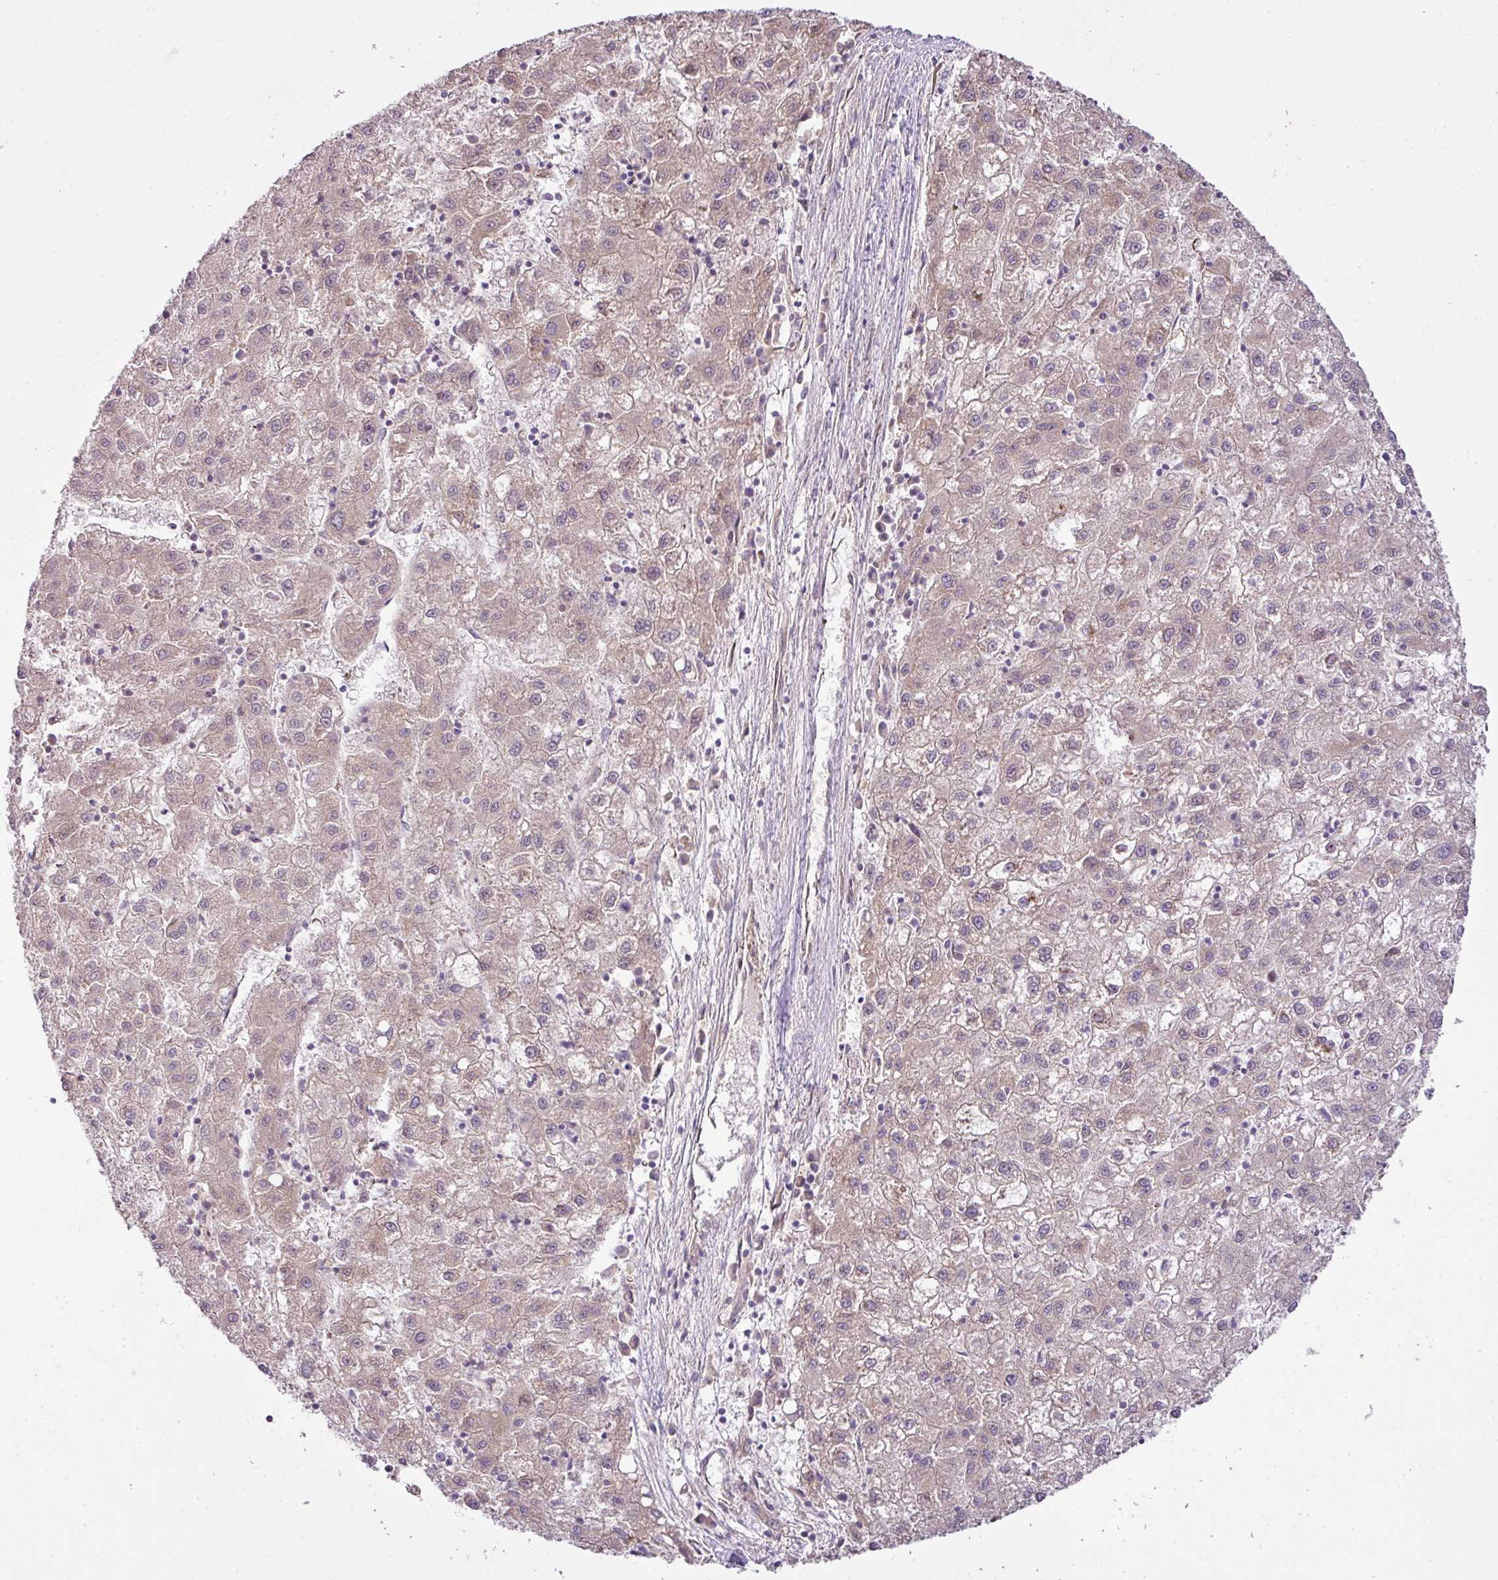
{"staining": {"intensity": "weak", "quantity": "25%-75%", "location": "cytoplasmic/membranous"}, "tissue": "liver cancer", "cell_type": "Tumor cells", "image_type": "cancer", "snomed": [{"axis": "morphology", "description": "Carcinoma, Hepatocellular, NOS"}, {"axis": "topography", "description": "Liver"}], "caption": "IHC of human liver hepatocellular carcinoma displays low levels of weak cytoplasmic/membranous expression in about 25%-75% of tumor cells.", "gene": "COX18", "patient": {"sex": "male", "age": 72}}